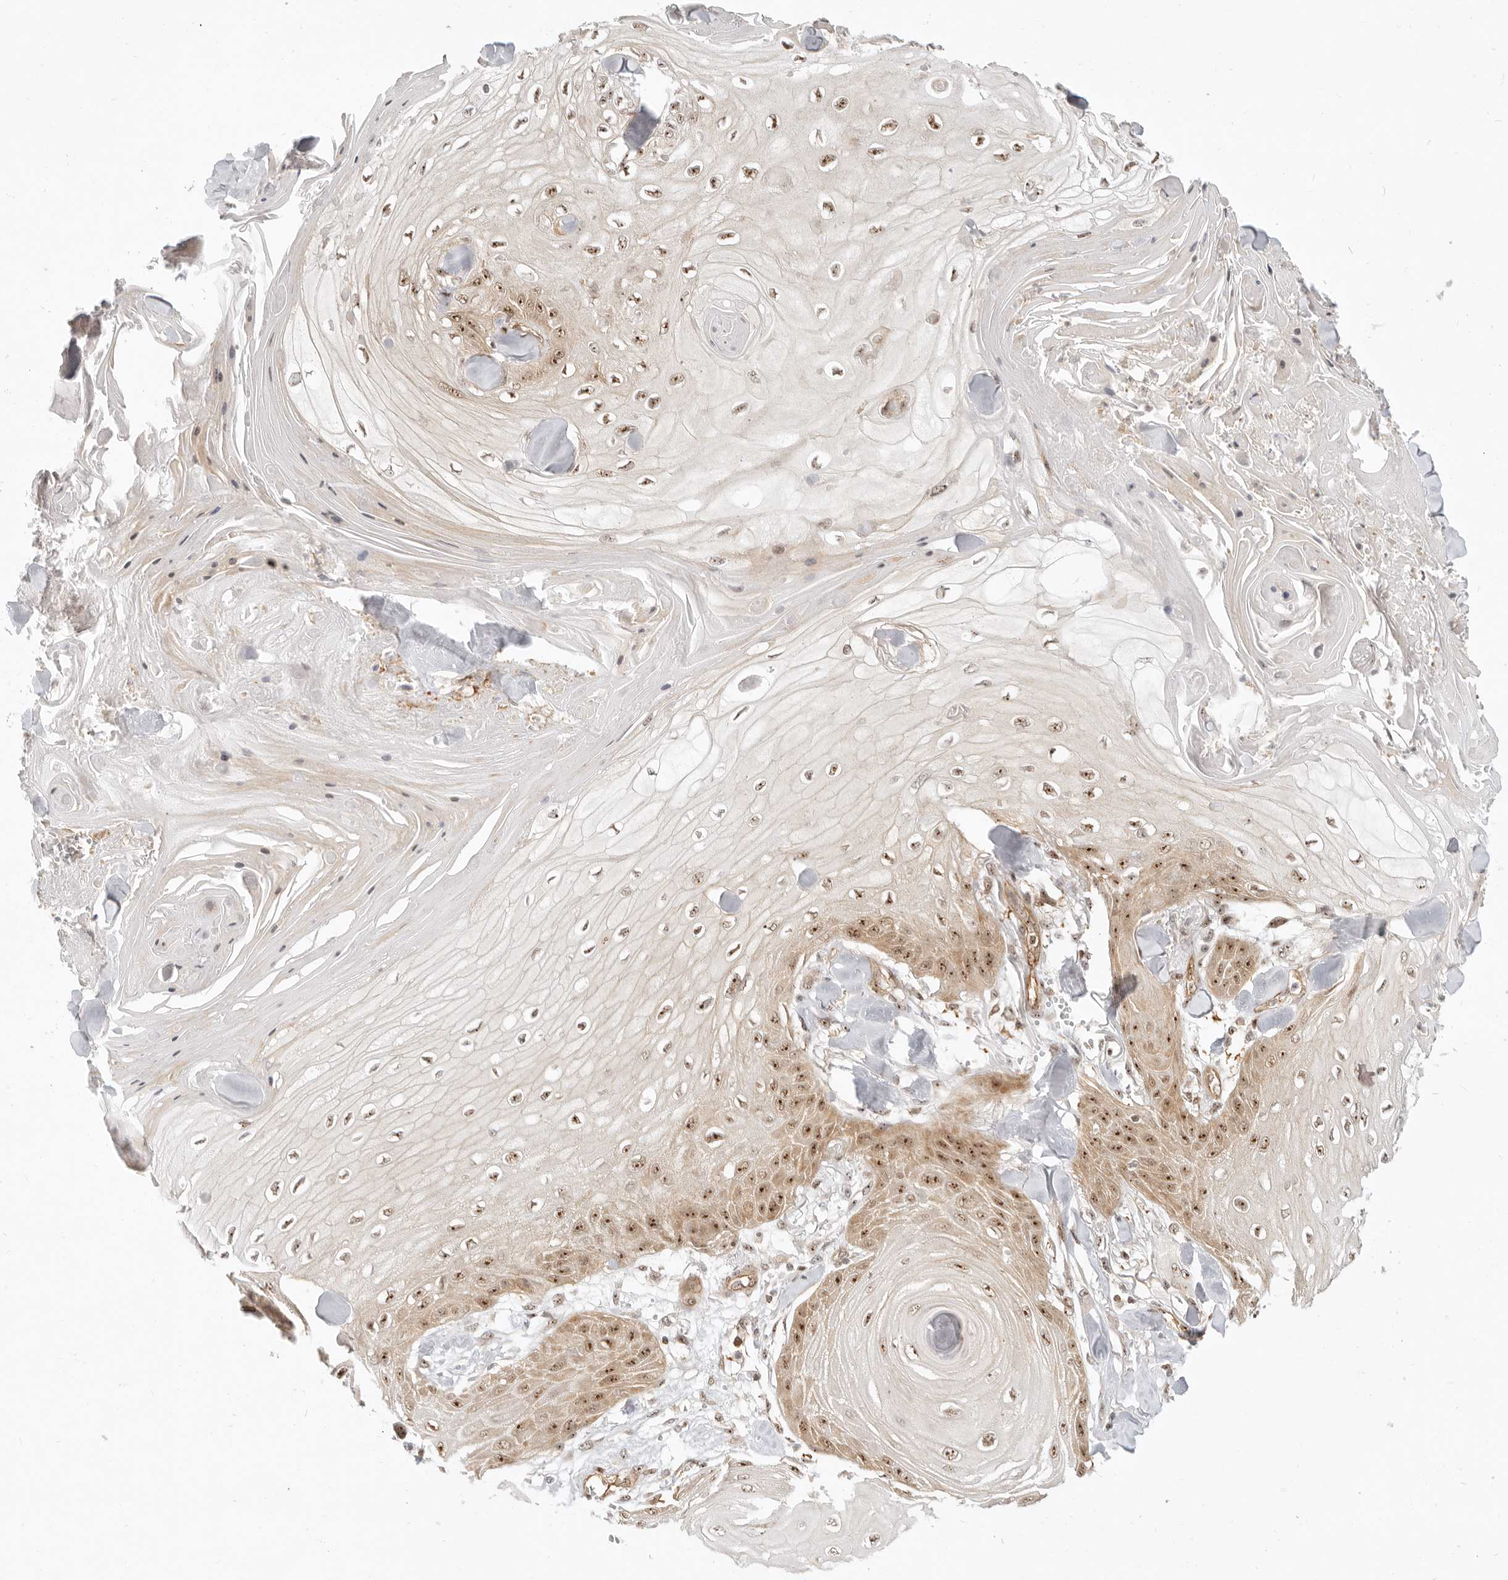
{"staining": {"intensity": "moderate", "quantity": ">75%", "location": "cytoplasmic/membranous,nuclear"}, "tissue": "skin cancer", "cell_type": "Tumor cells", "image_type": "cancer", "snomed": [{"axis": "morphology", "description": "Squamous cell carcinoma, NOS"}, {"axis": "topography", "description": "Skin"}], "caption": "Brown immunohistochemical staining in skin squamous cell carcinoma shows moderate cytoplasmic/membranous and nuclear expression in about >75% of tumor cells.", "gene": "BAP1", "patient": {"sex": "male", "age": 74}}